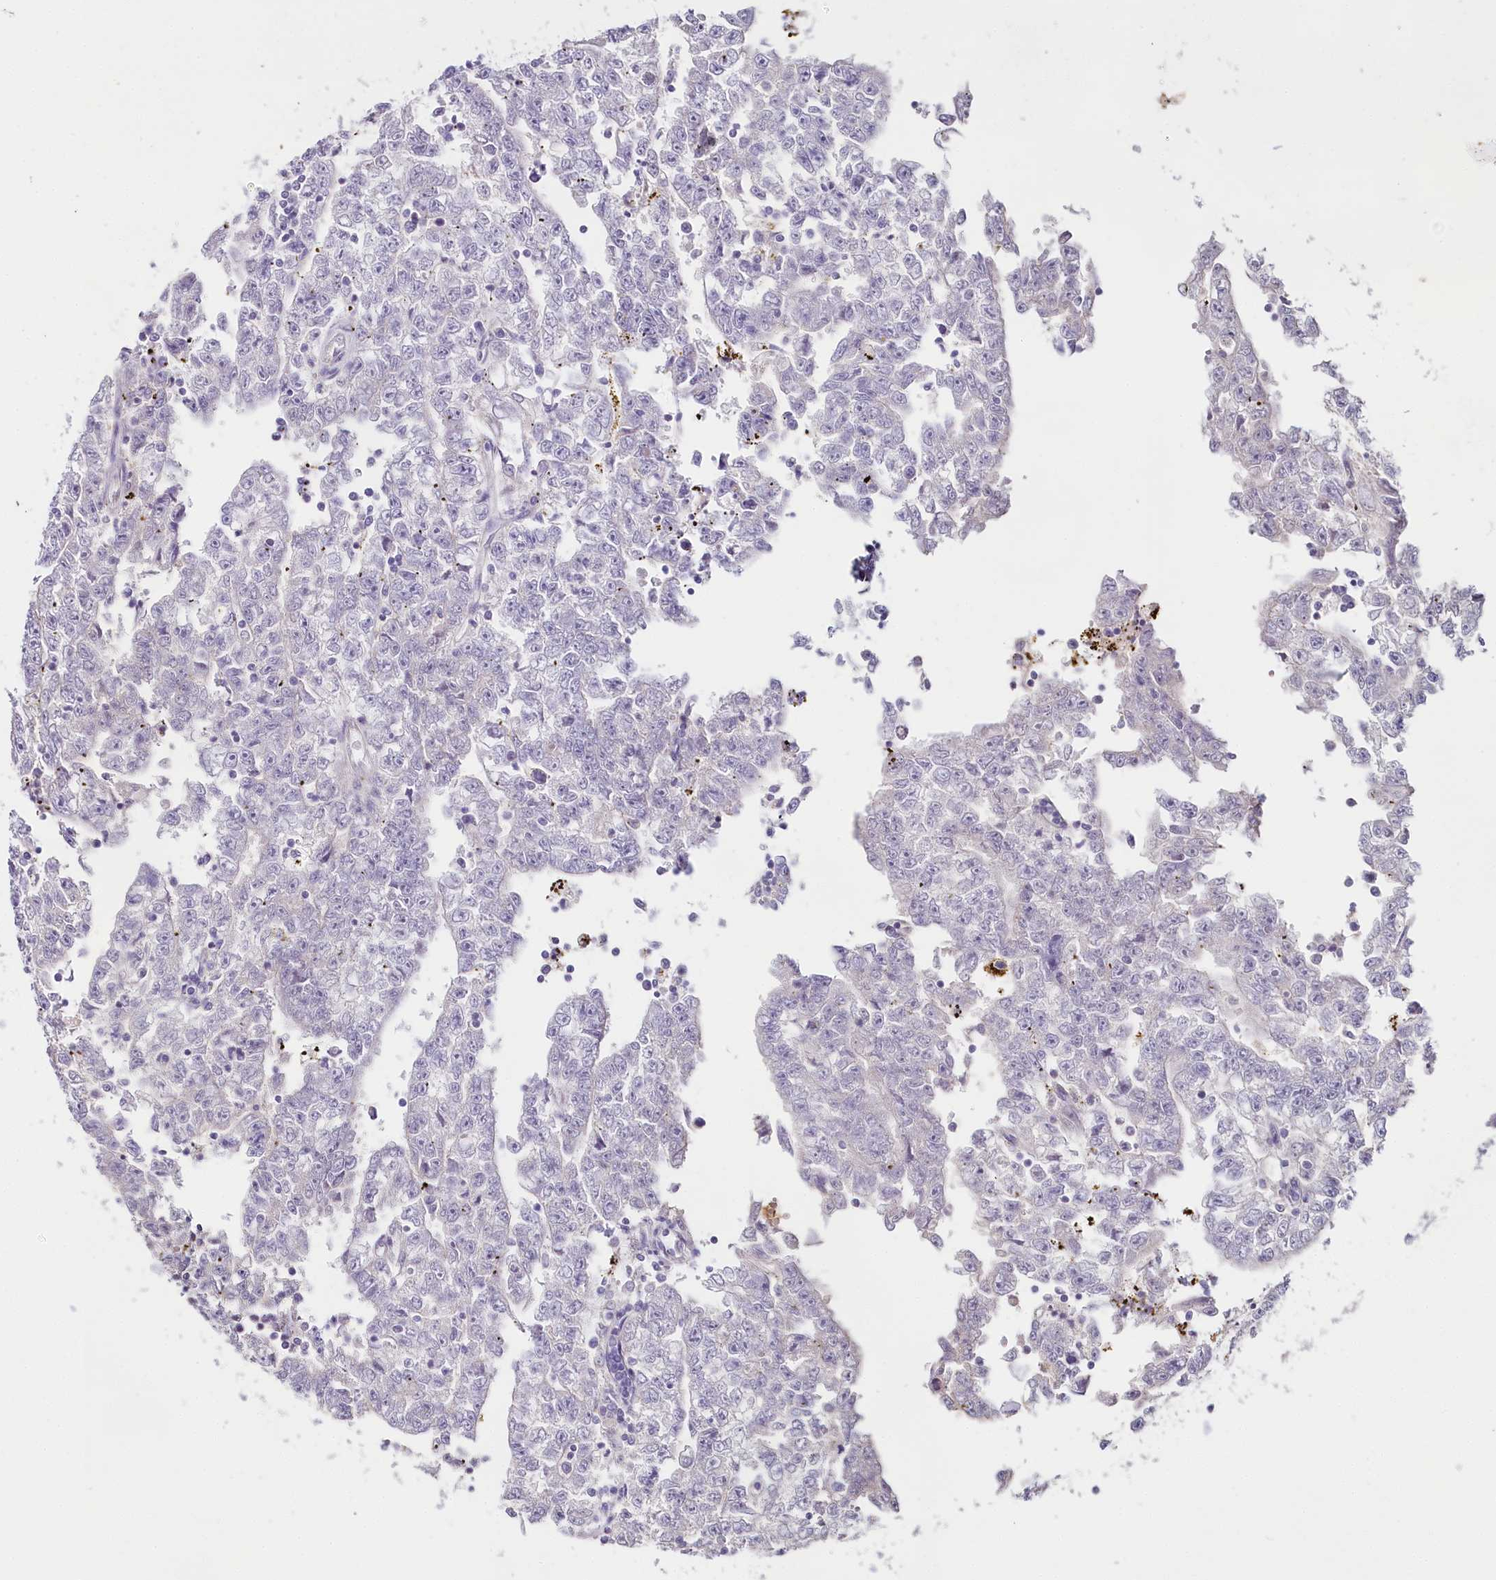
{"staining": {"intensity": "negative", "quantity": "none", "location": "none"}, "tissue": "testis cancer", "cell_type": "Tumor cells", "image_type": "cancer", "snomed": [{"axis": "morphology", "description": "Carcinoma, Embryonal, NOS"}, {"axis": "topography", "description": "Testis"}], "caption": "Immunohistochemistry (IHC) histopathology image of human testis cancer stained for a protein (brown), which reveals no positivity in tumor cells.", "gene": "HPD", "patient": {"sex": "male", "age": 25}}